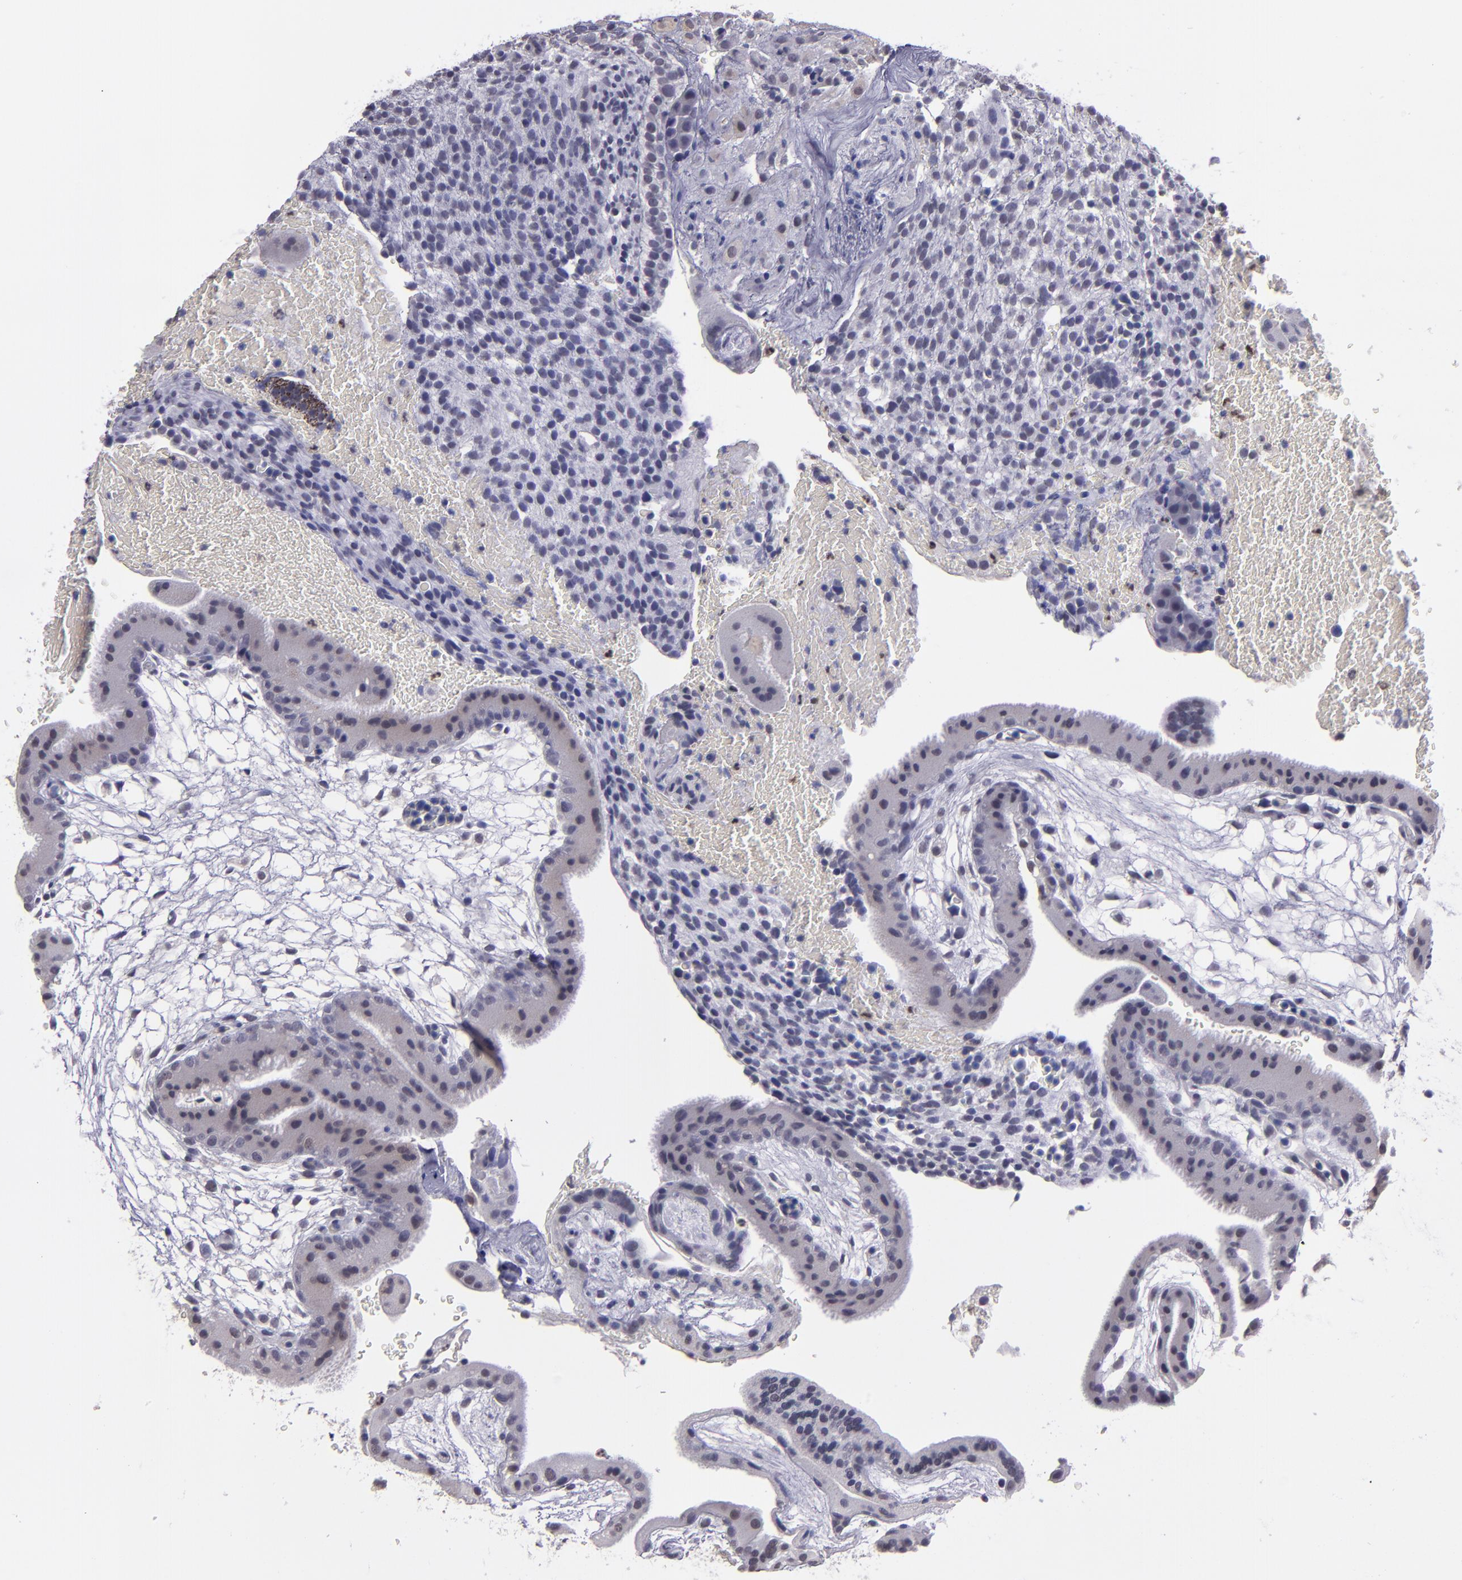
{"staining": {"intensity": "weak", "quantity": "<25%", "location": "nuclear"}, "tissue": "placenta", "cell_type": "Decidual cells", "image_type": "normal", "snomed": [{"axis": "morphology", "description": "Normal tissue, NOS"}, {"axis": "topography", "description": "Placenta"}], "caption": "Immunohistochemistry micrograph of normal placenta: placenta stained with DAB (3,3'-diaminobenzidine) demonstrates no significant protein expression in decidual cells.", "gene": "CEBPE", "patient": {"sex": "female", "age": 19}}